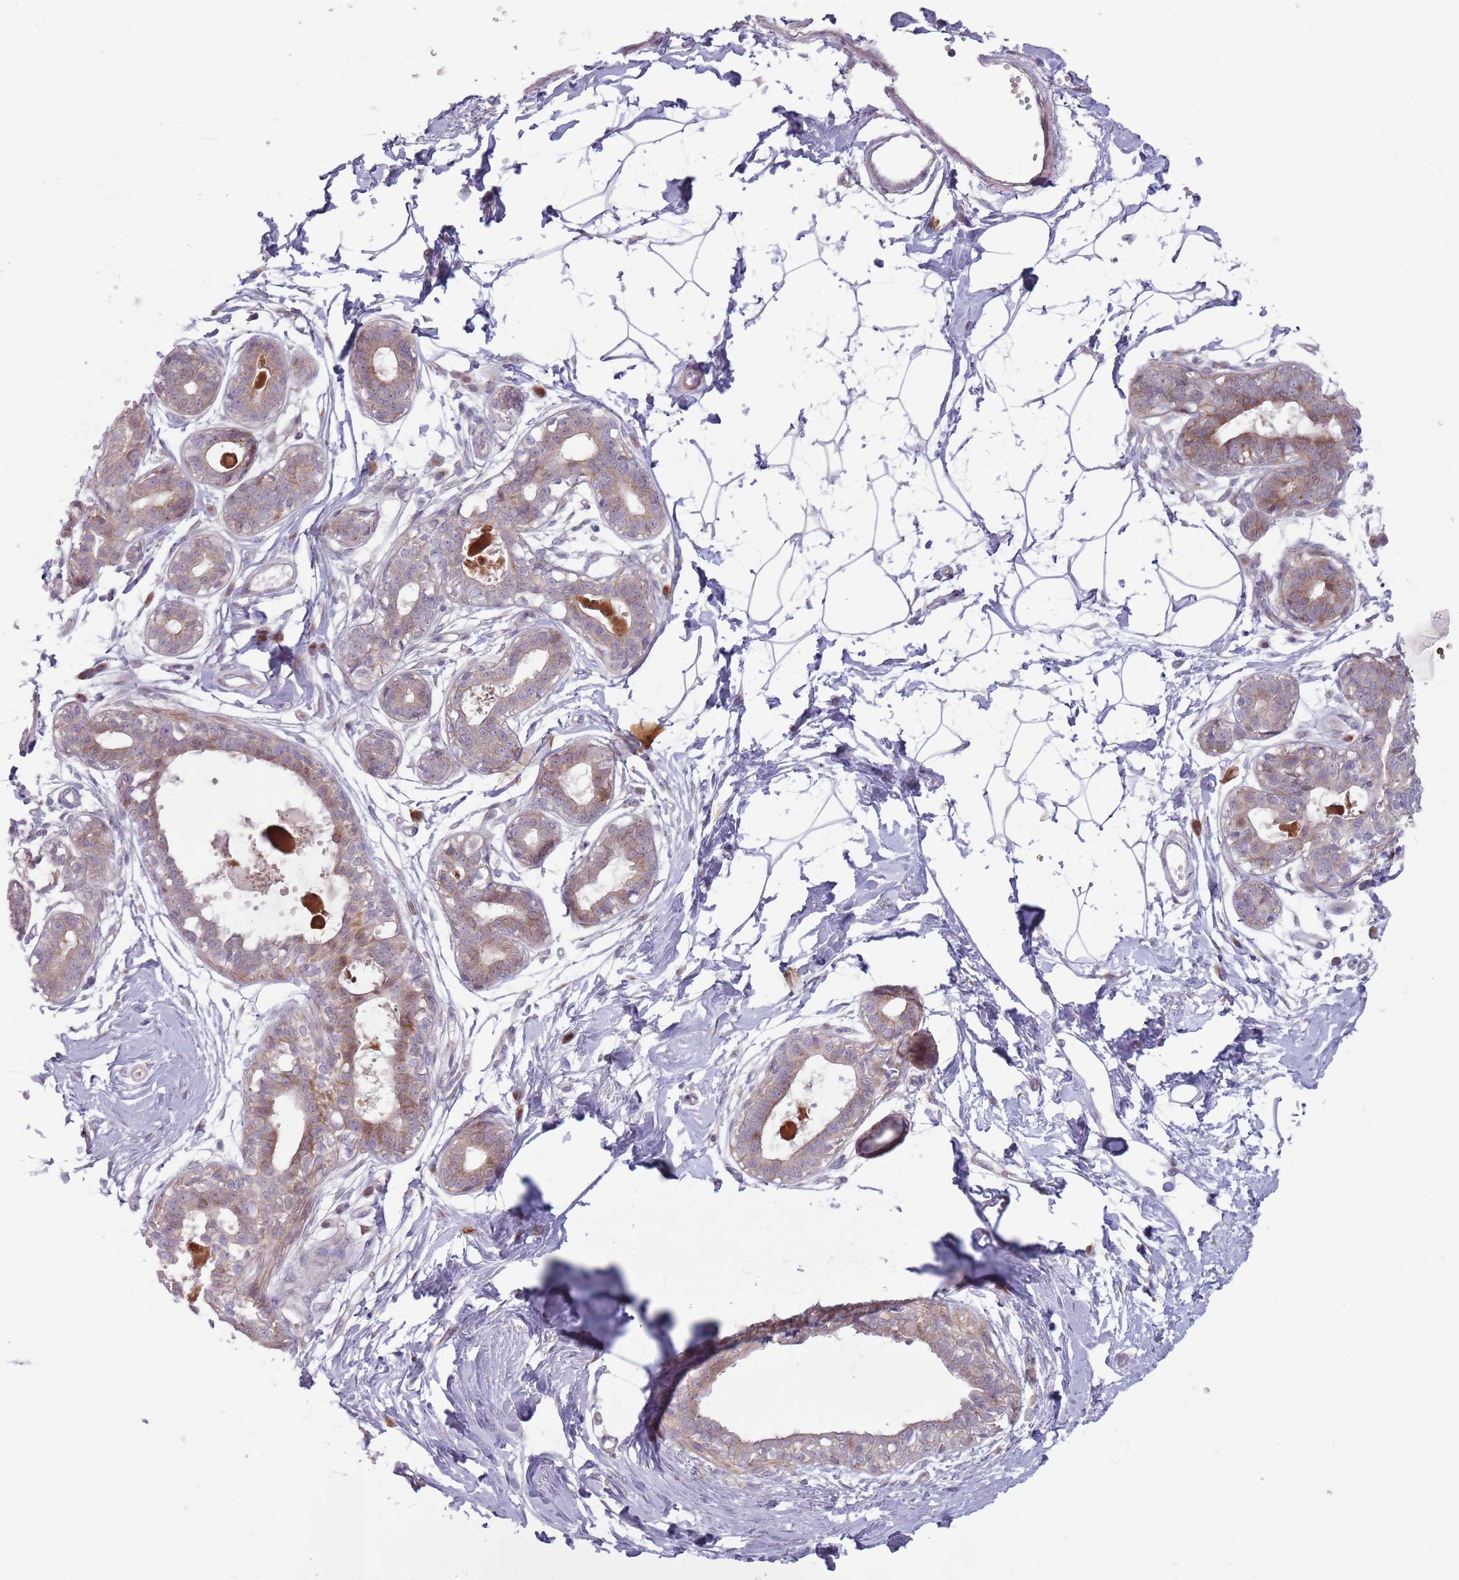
{"staining": {"intensity": "negative", "quantity": "none", "location": "none"}, "tissue": "breast", "cell_type": "Adipocytes", "image_type": "normal", "snomed": [{"axis": "morphology", "description": "Normal tissue, NOS"}, {"axis": "topography", "description": "Breast"}], "caption": "Normal breast was stained to show a protein in brown. There is no significant expression in adipocytes. (Stains: DAB immunohistochemistry (IHC) with hematoxylin counter stain, Microscopy: brightfield microscopy at high magnification).", "gene": "CCDC150", "patient": {"sex": "female", "age": 45}}